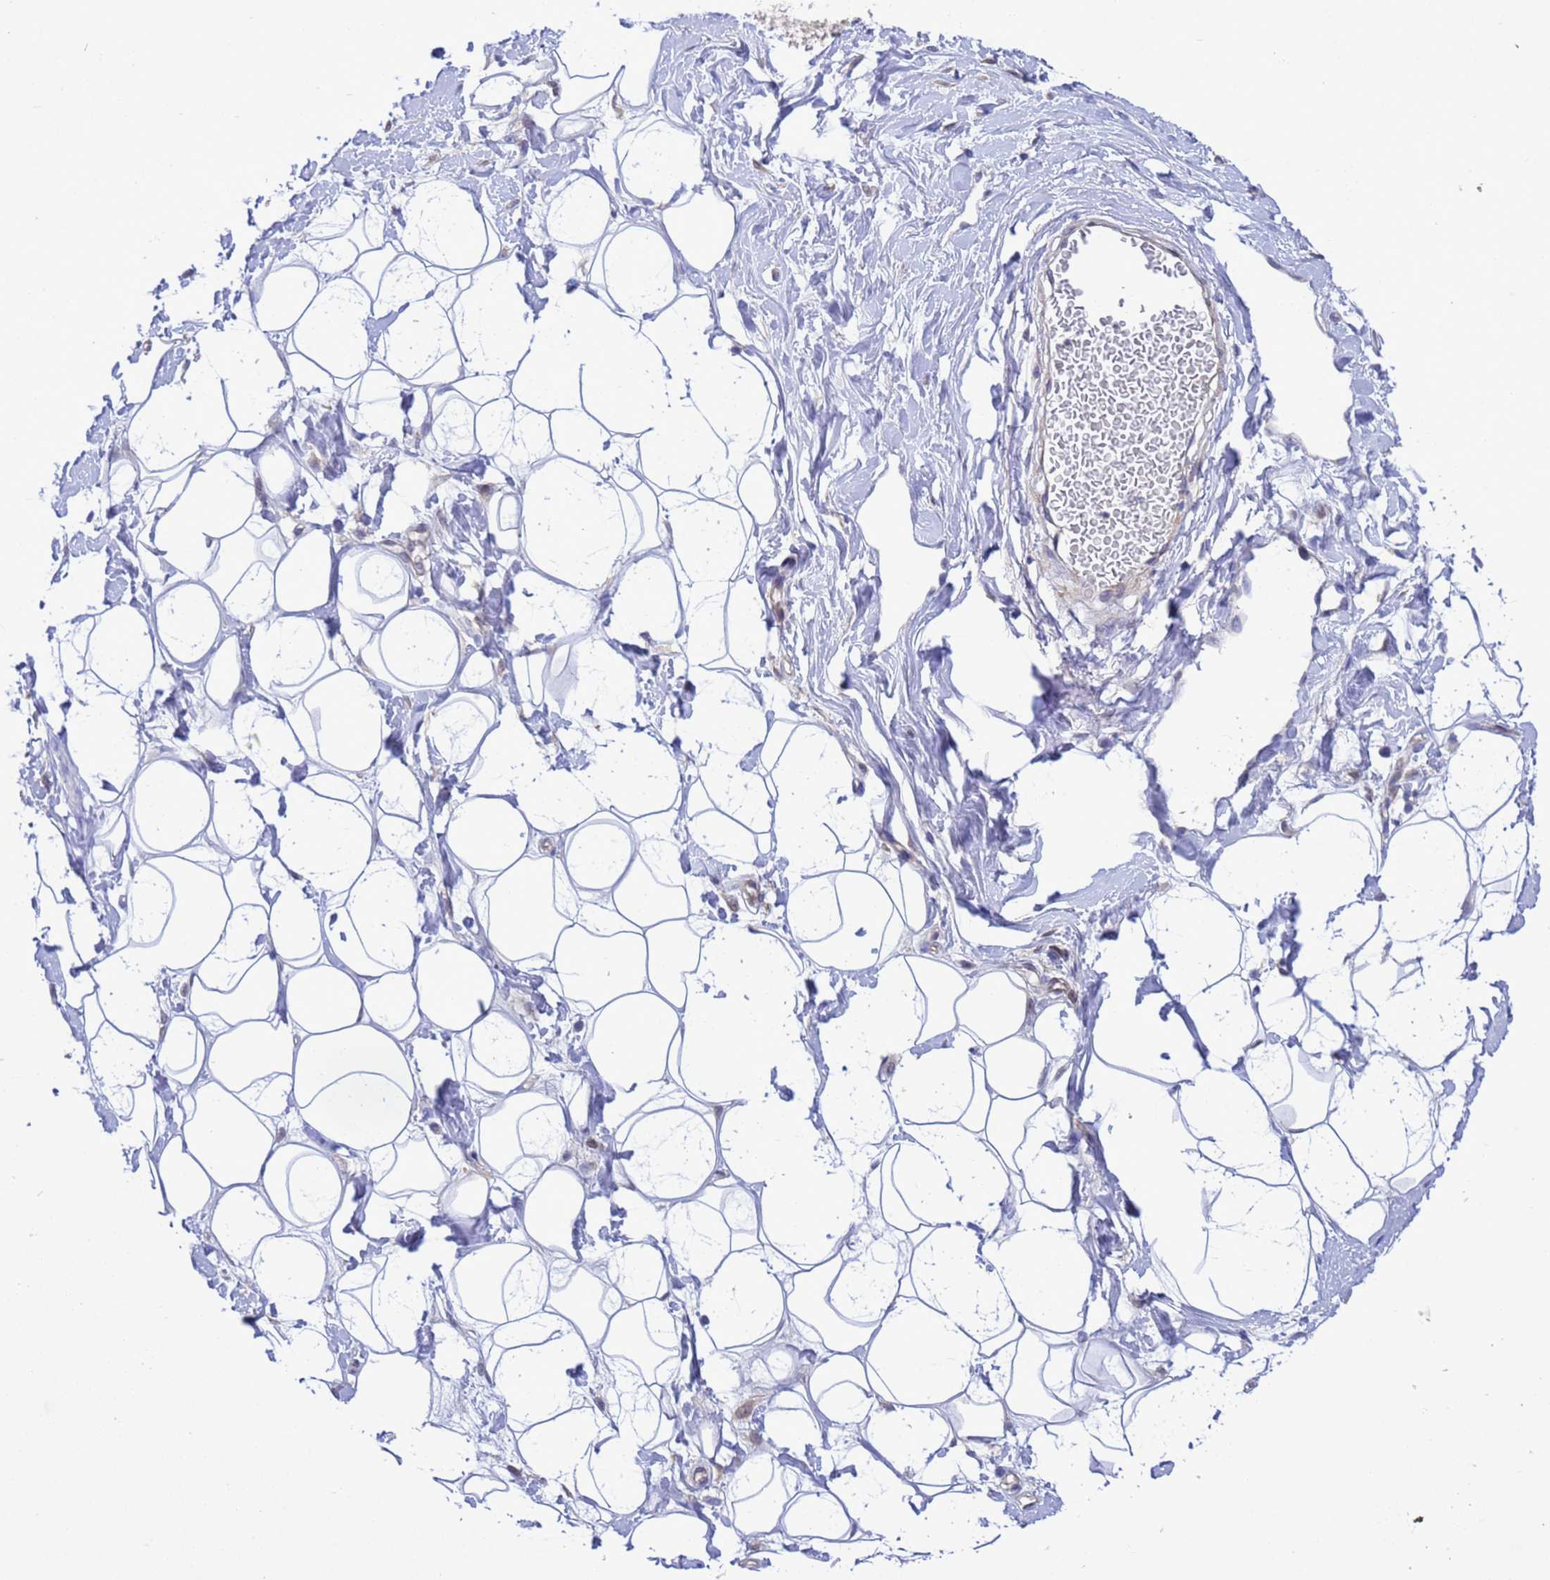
{"staining": {"intensity": "negative", "quantity": "none", "location": "none"}, "tissue": "adipose tissue", "cell_type": "Adipocytes", "image_type": "normal", "snomed": [{"axis": "morphology", "description": "Normal tissue, NOS"}, {"axis": "topography", "description": "Breast"}], "caption": "Histopathology image shows no protein positivity in adipocytes of normal adipose tissue. (Immunohistochemistry, brightfield microscopy, high magnification).", "gene": "ZNF461", "patient": {"sex": "female", "age": 26}}